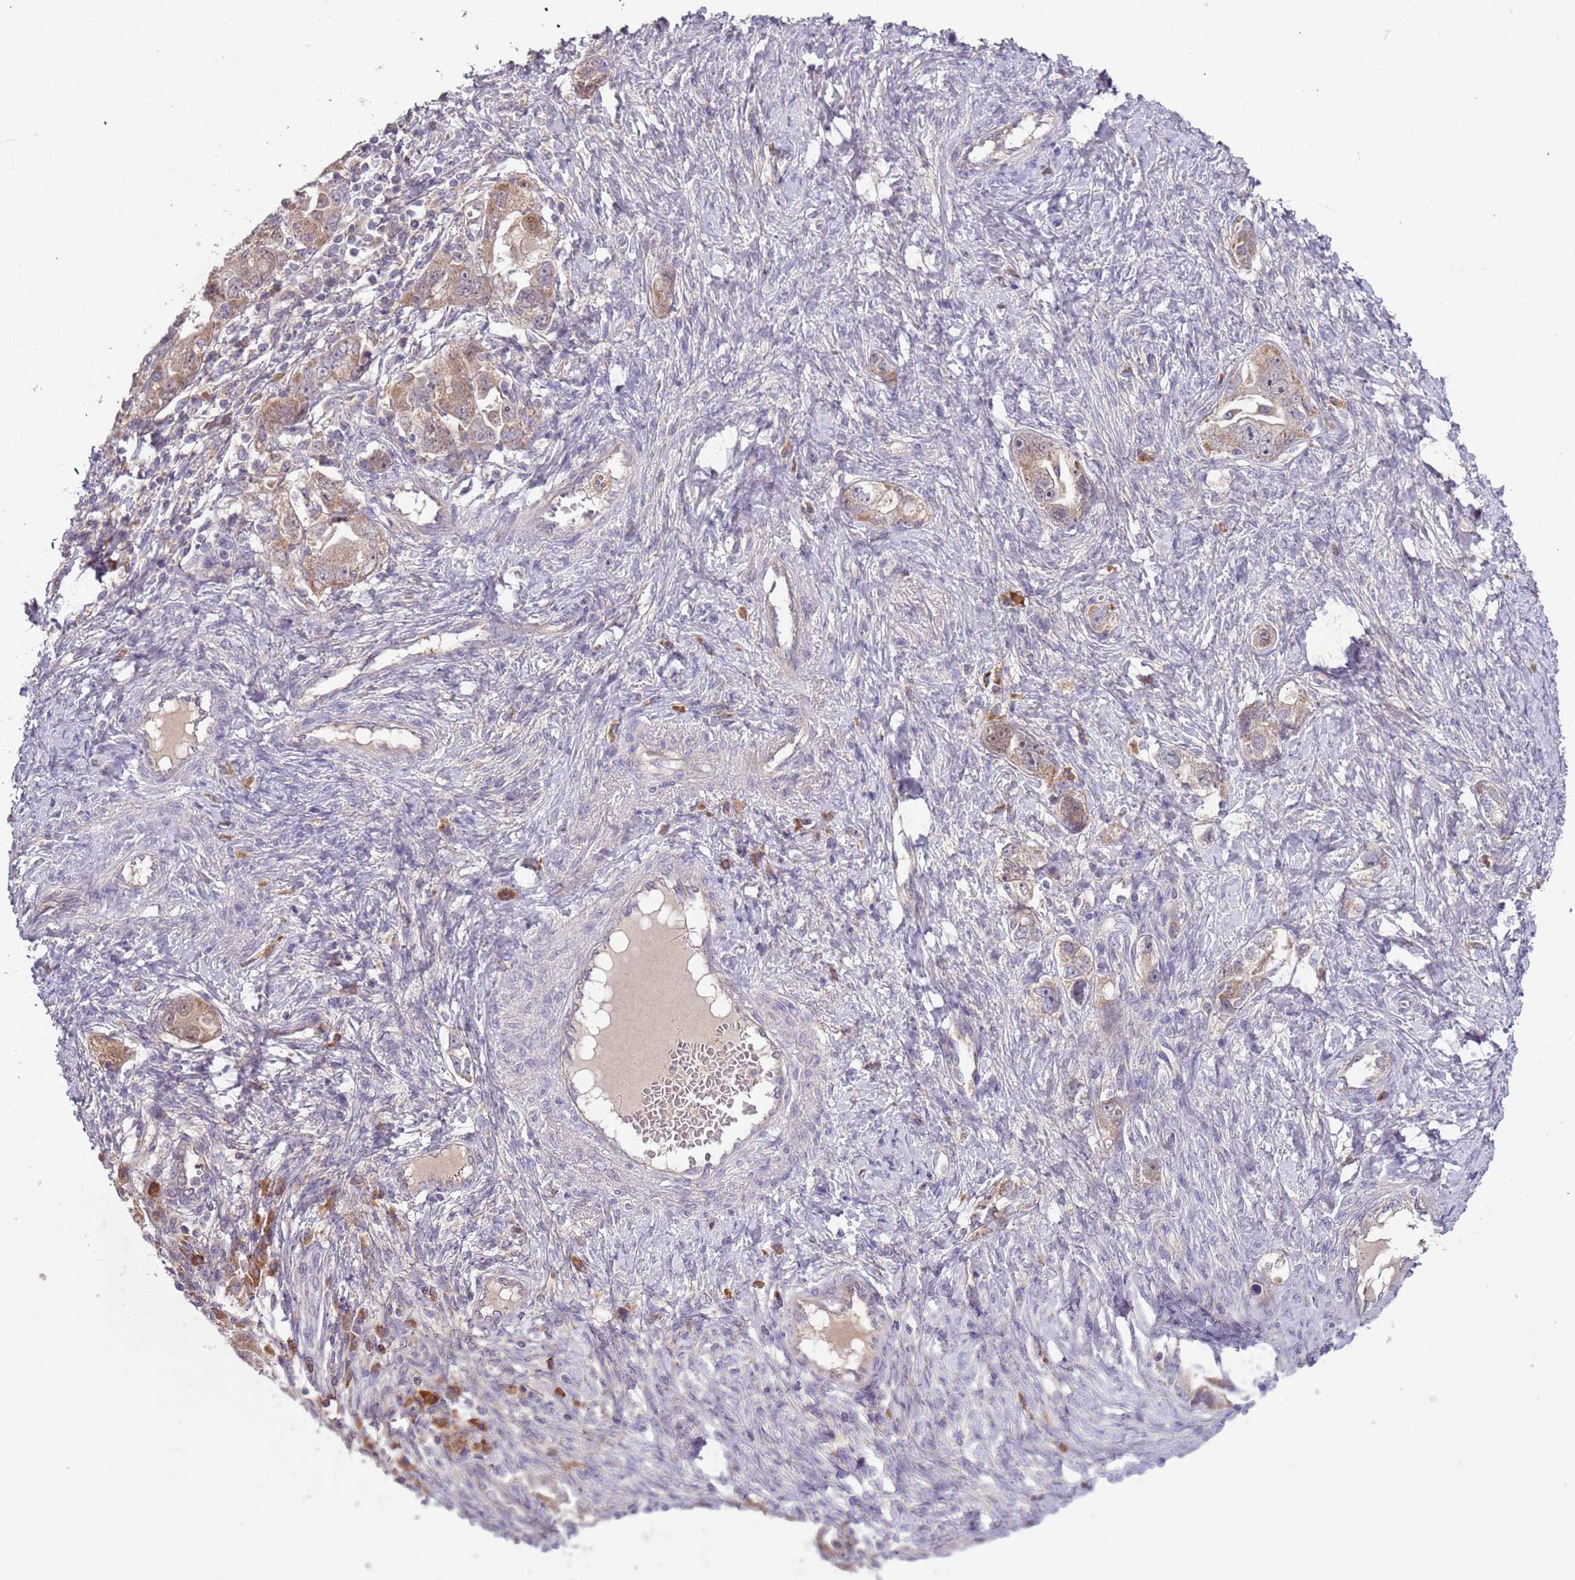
{"staining": {"intensity": "weak", "quantity": ">75%", "location": "cytoplasmic/membranous"}, "tissue": "ovarian cancer", "cell_type": "Tumor cells", "image_type": "cancer", "snomed": [{"axis": "morphology", "description": "Carcinoma, NOS"}, {"axis": "morphology", "description": "Cystadenocarcinoma, serous, NOS"}, {"axis": "topography", "description": "Ovary"}], "caption": "This is an image of IHC staining of ovarian serous cystadenocarcinoma, which shows weak staining in the cytoplasmic/membranous of tumor cells.", "gene": "FECH", "patient": {"sex": "female", "age": 69}}